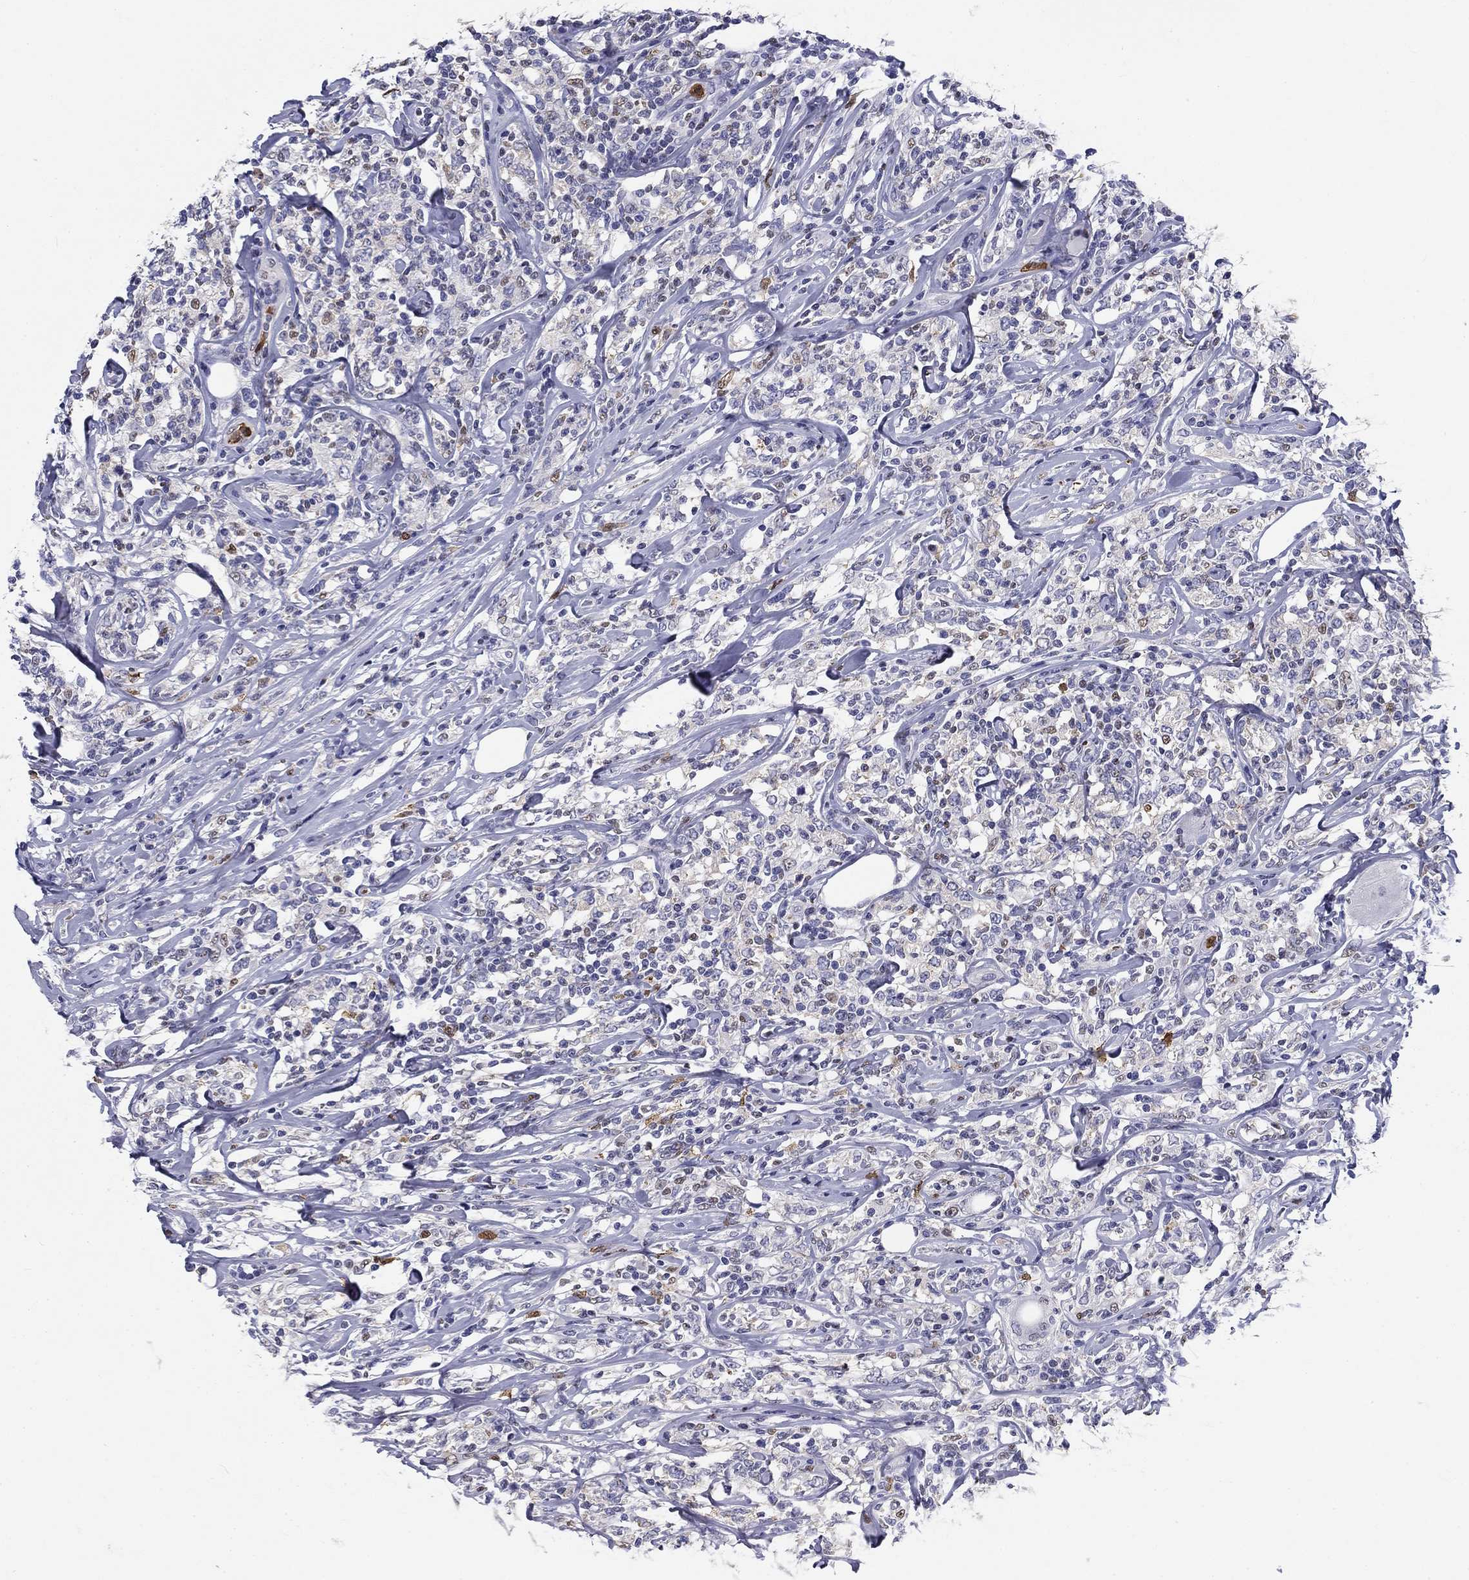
{"staining": {"intensity": "negative", "quantity": "none", "location": "none"}, "tissue": "lymphoma", "cell_type": "Tumor cells", "image_type": "cancer", "snomed": [{"axis": "morphology", "description": "Malignant lymphoma, non-Hodgkin's type, High grade"}, {"axis": "topography", "description": "Lymph node"}], "caption": "Protein analysis of high-grade malignant lymphoma, non-Hodgkin's type demonstrates no significant staining in tumor cells. Brightfield microscopy of immunohistochemistry stained with DAB (brown) and hematoxylin (blue), captured at high magnification.", "gene": "IGSF8", "patient": {"sex": "female", "age": 84}}